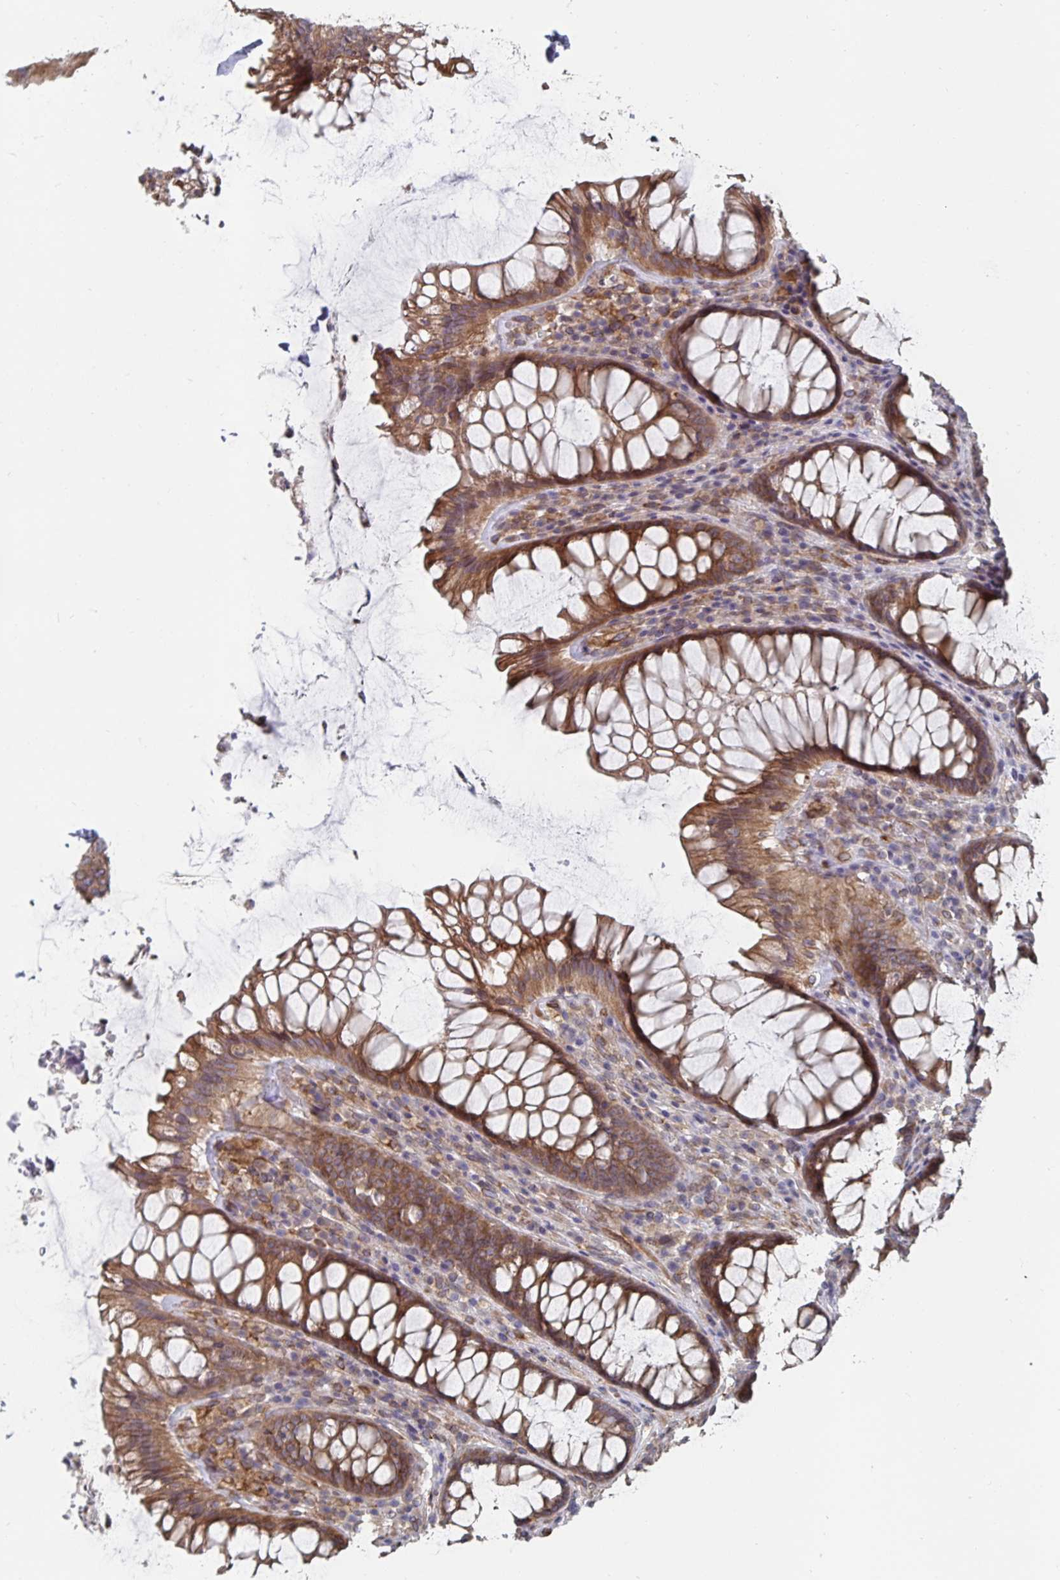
{"staining": {"intensity": "moderate", "quantity": ">75%", "location": "cytoplasmic/membranous"}, "tissue": "rectum", "cell_type": "Glandular cells", "image_type": "normal", "snomed": [{"axis": "morphology", "description": "Normal tissue, NOS"}, {"axis": "topography", "description": "Rectum"}], "caption": "Brown immunohistochemical staining in unremarkable rectum shows moderate cytoplasmic/membranous expression in about >75% of glandular cells.", "gene": "BCAP29", "patient": {"sex": "male", "age": 72}}